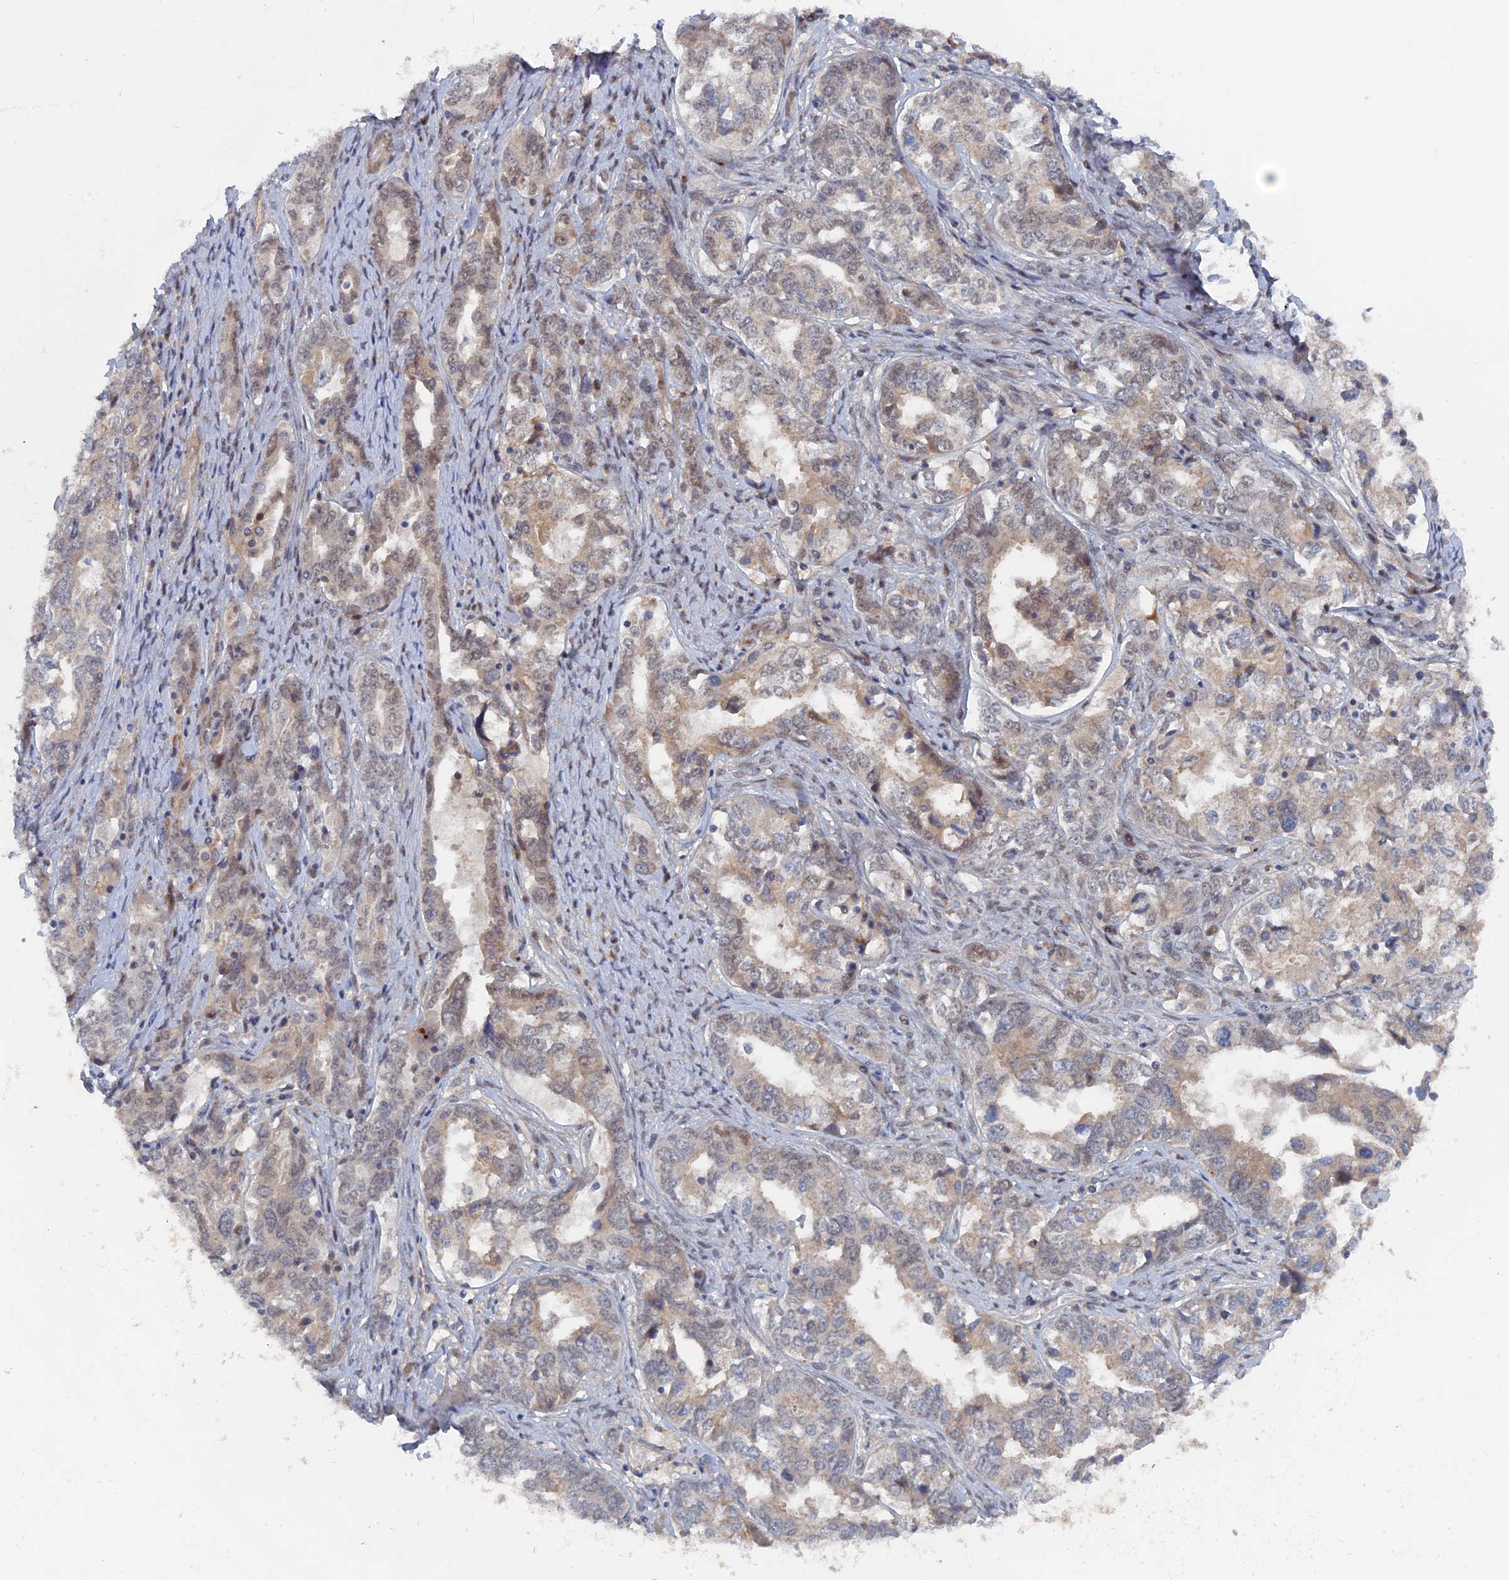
{"staining": {"intensity": "weak", "quantity": "<25%", "location": "cytoplasmic/membranous"}, "tissue": "ovarian cancer", "cell_type": "Tumor cells", "image_type": "cancer", "snomed": [{"axis": "morphology", "description": "Carcinoma, endometroid"}, {"axis": "topography", "description": "Ovary"}], "caption": "Ovarian cancer (endometroid carcinoma) stained for a protein using immunohistochemistry (IHC) displays no positivity tumor cells.", "gene": "ELOVL6", "patient": {"sex": "female", "age": 62}}